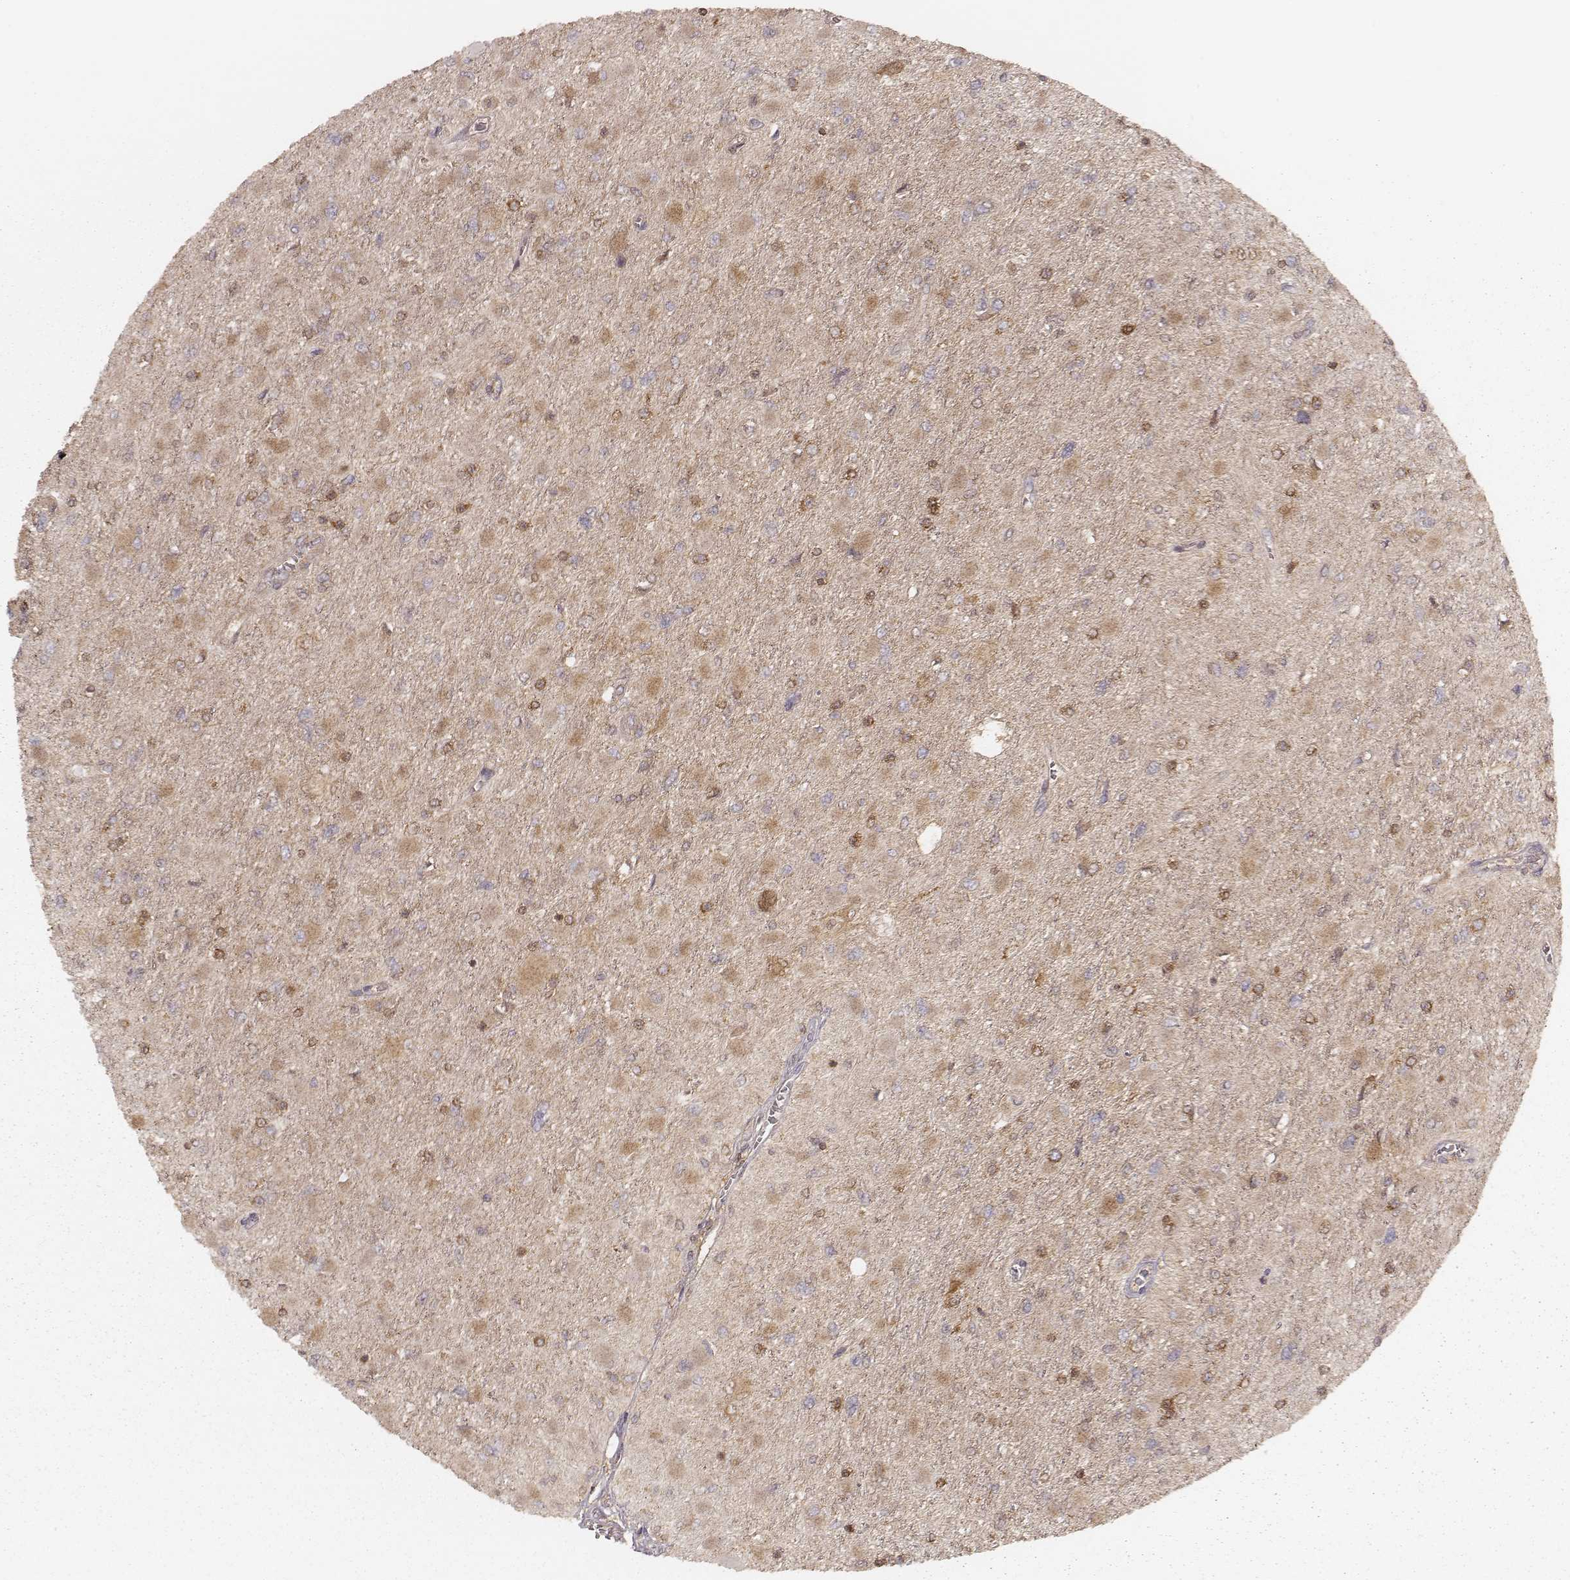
{"staining": {"intensity": "moderate", "quantity": ">75%", "location": "cytoplasmic/membranous"}, "tissue": "glioma", "cell_type": "Tumor cells", "image_type": "cancer", "snomed": [{"axis": "morphology", "description": "Glioma, malignant, High grade"}, {"axis": "topography", "description": "Cerebral cortex"}], "caption": "Human malignant high-grade glioma stained for a protein (brown) reveals moderate cytoplasmic/membranous positive expression in approximately >75% of tumor cells.", "gene": "CARS1", "patient": {"sex": "female", "age": 36}}